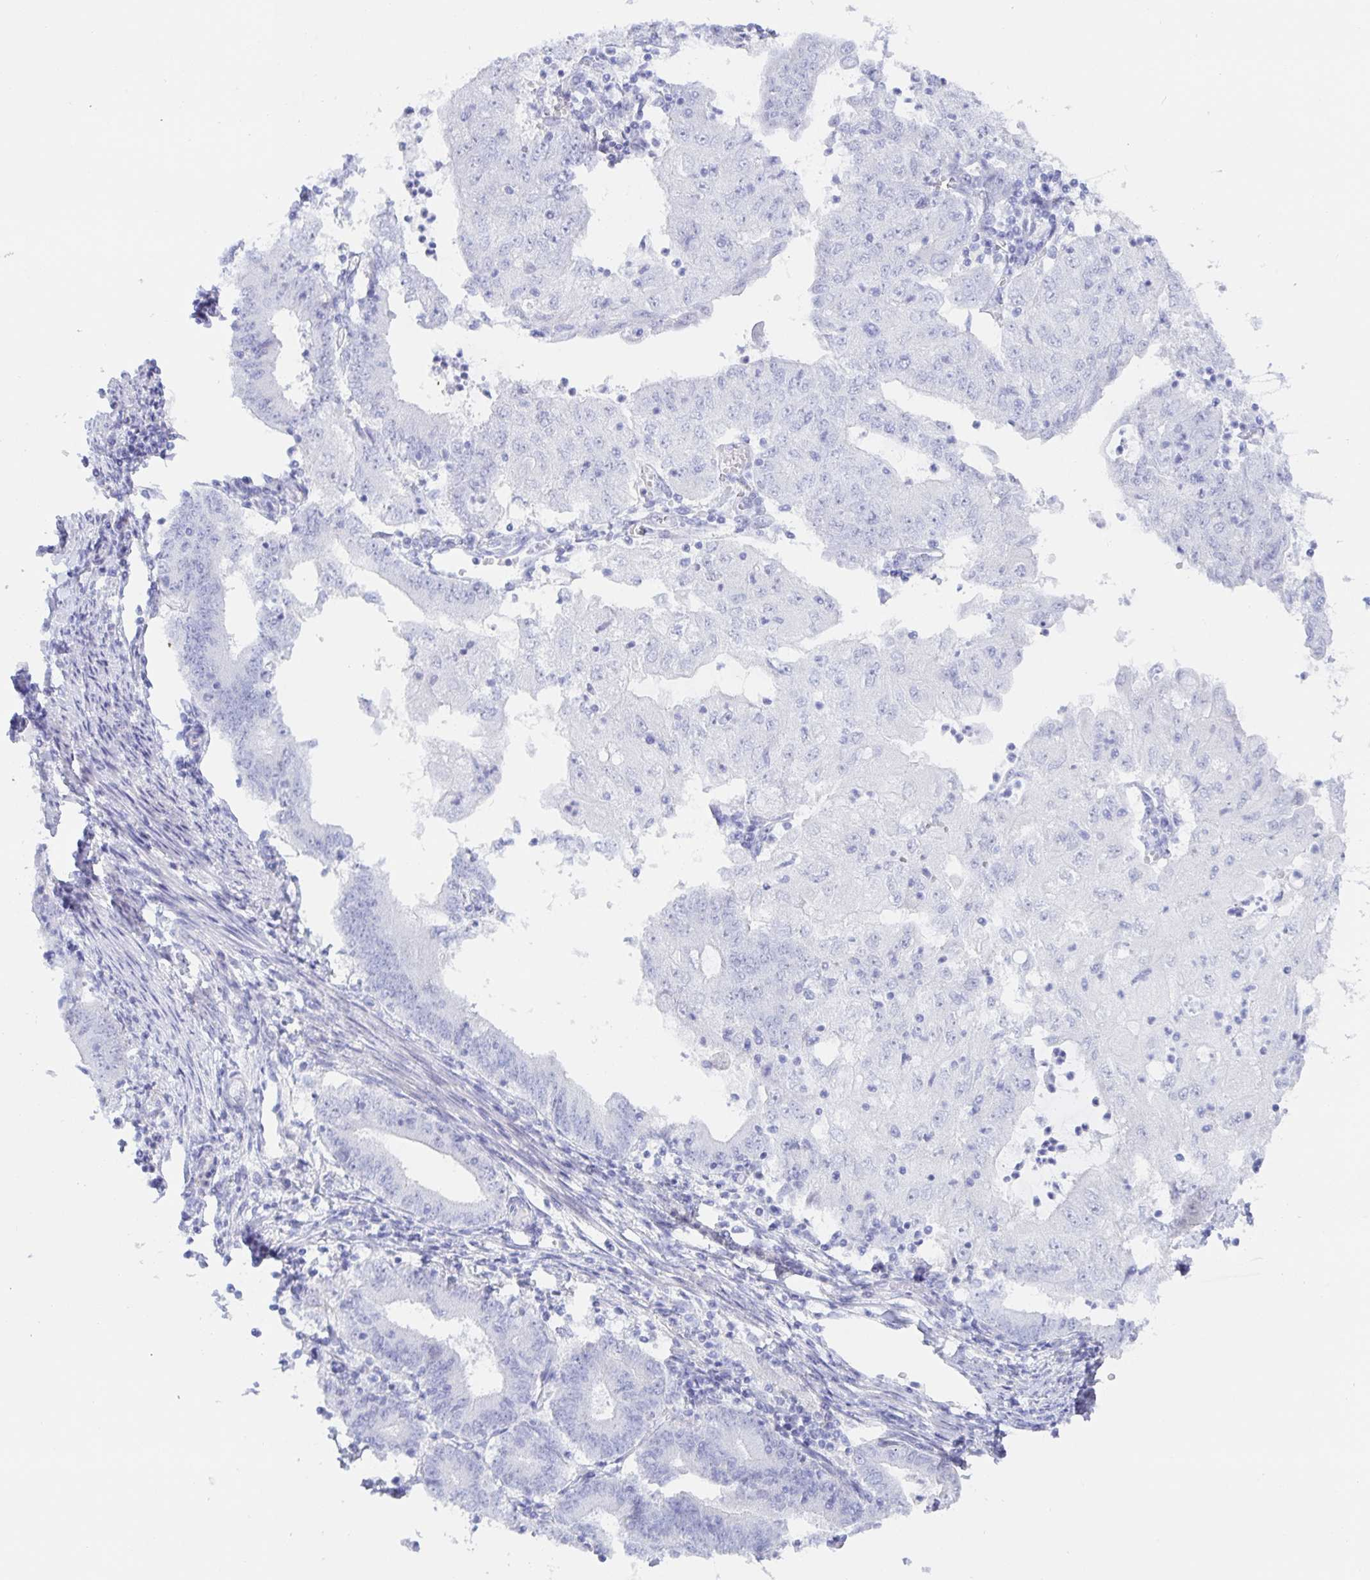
{"staining": {"intensity": "negative", "quantity": "none", "location": "none"}, "tissue": "endometrial cancer", "cell_type": "Tumor cells", "image_type": "cancer", "snomed": [{"axis": "morphology", "description": "Adenocarcinoma, NOS"}, {"axis": "topography", "description": "Endometrium"}], "caption": "DAB (3,3'-diaminobenzidine) immunohistochemical staining of human endometrial cancer (adenocarcinoma) demonstrates no significant staining in tumor cells.", "gene": "KCNH6", "patient": {"sex": "female", "age": 70}}